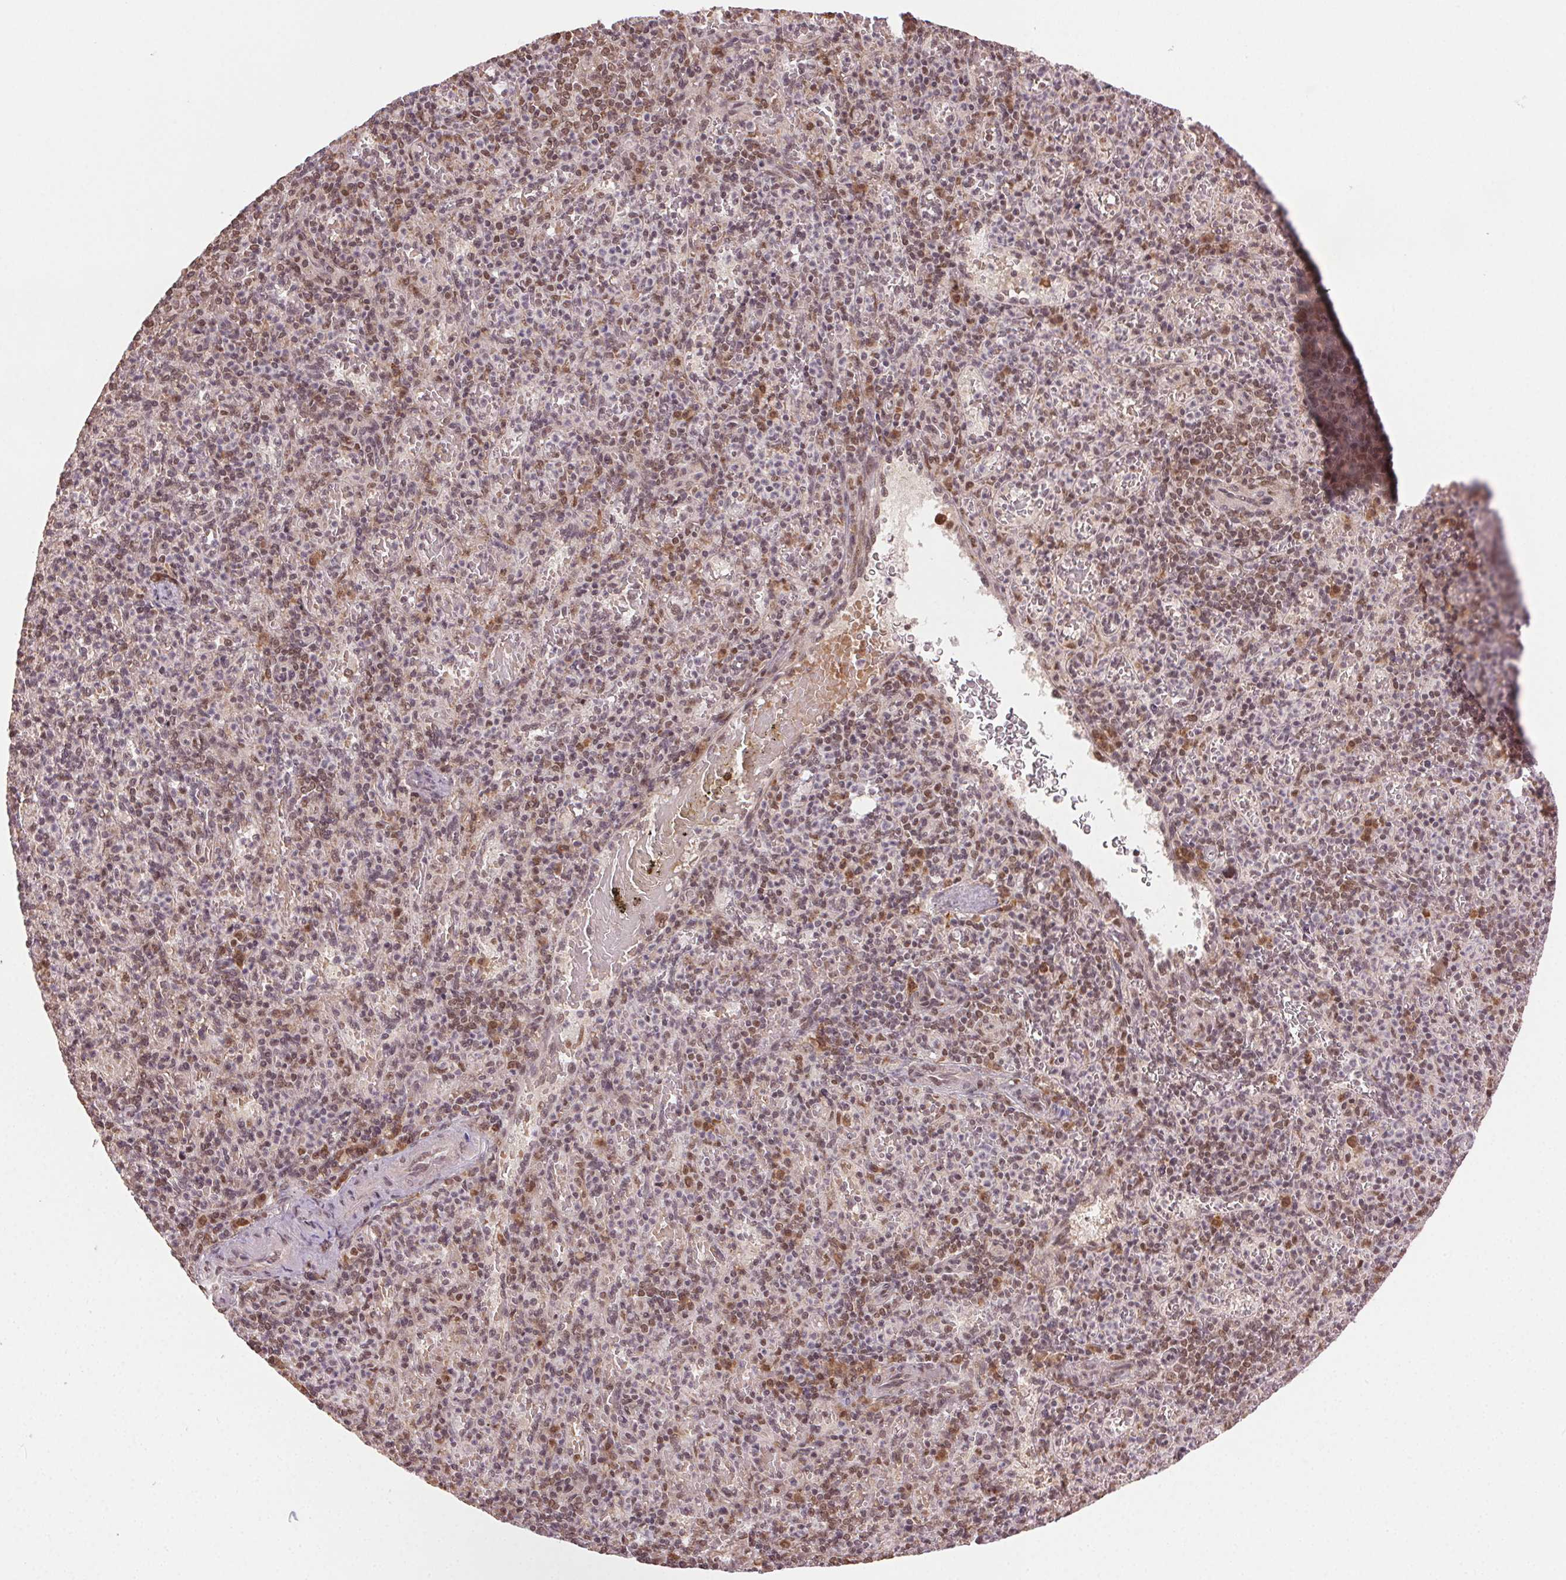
{"staining": {"intensity": "moderate", "quantity": ">75%", "location": "nuclear"}, "tissue": "spleen", "cell_type": "Cells in red pulp", "image_type": "normal", "snomed": [{"axis": "morphology", "description": "Normal tissue, NOS"}, {"axis": "topography", "description": "Spleen"}], "caption": "Protein analysis of unremarkable spleen demonstrates moderate nuclear positivity in about >75% of cells in red pulp. (Stains: DAB (3,3'-diaminobenzidine) in brown, nuclei in blue, Microscopy: brightfield microscopy at high magnification).", "gene": "TREML4", "patient": {"sex": "female", "age": 74}}